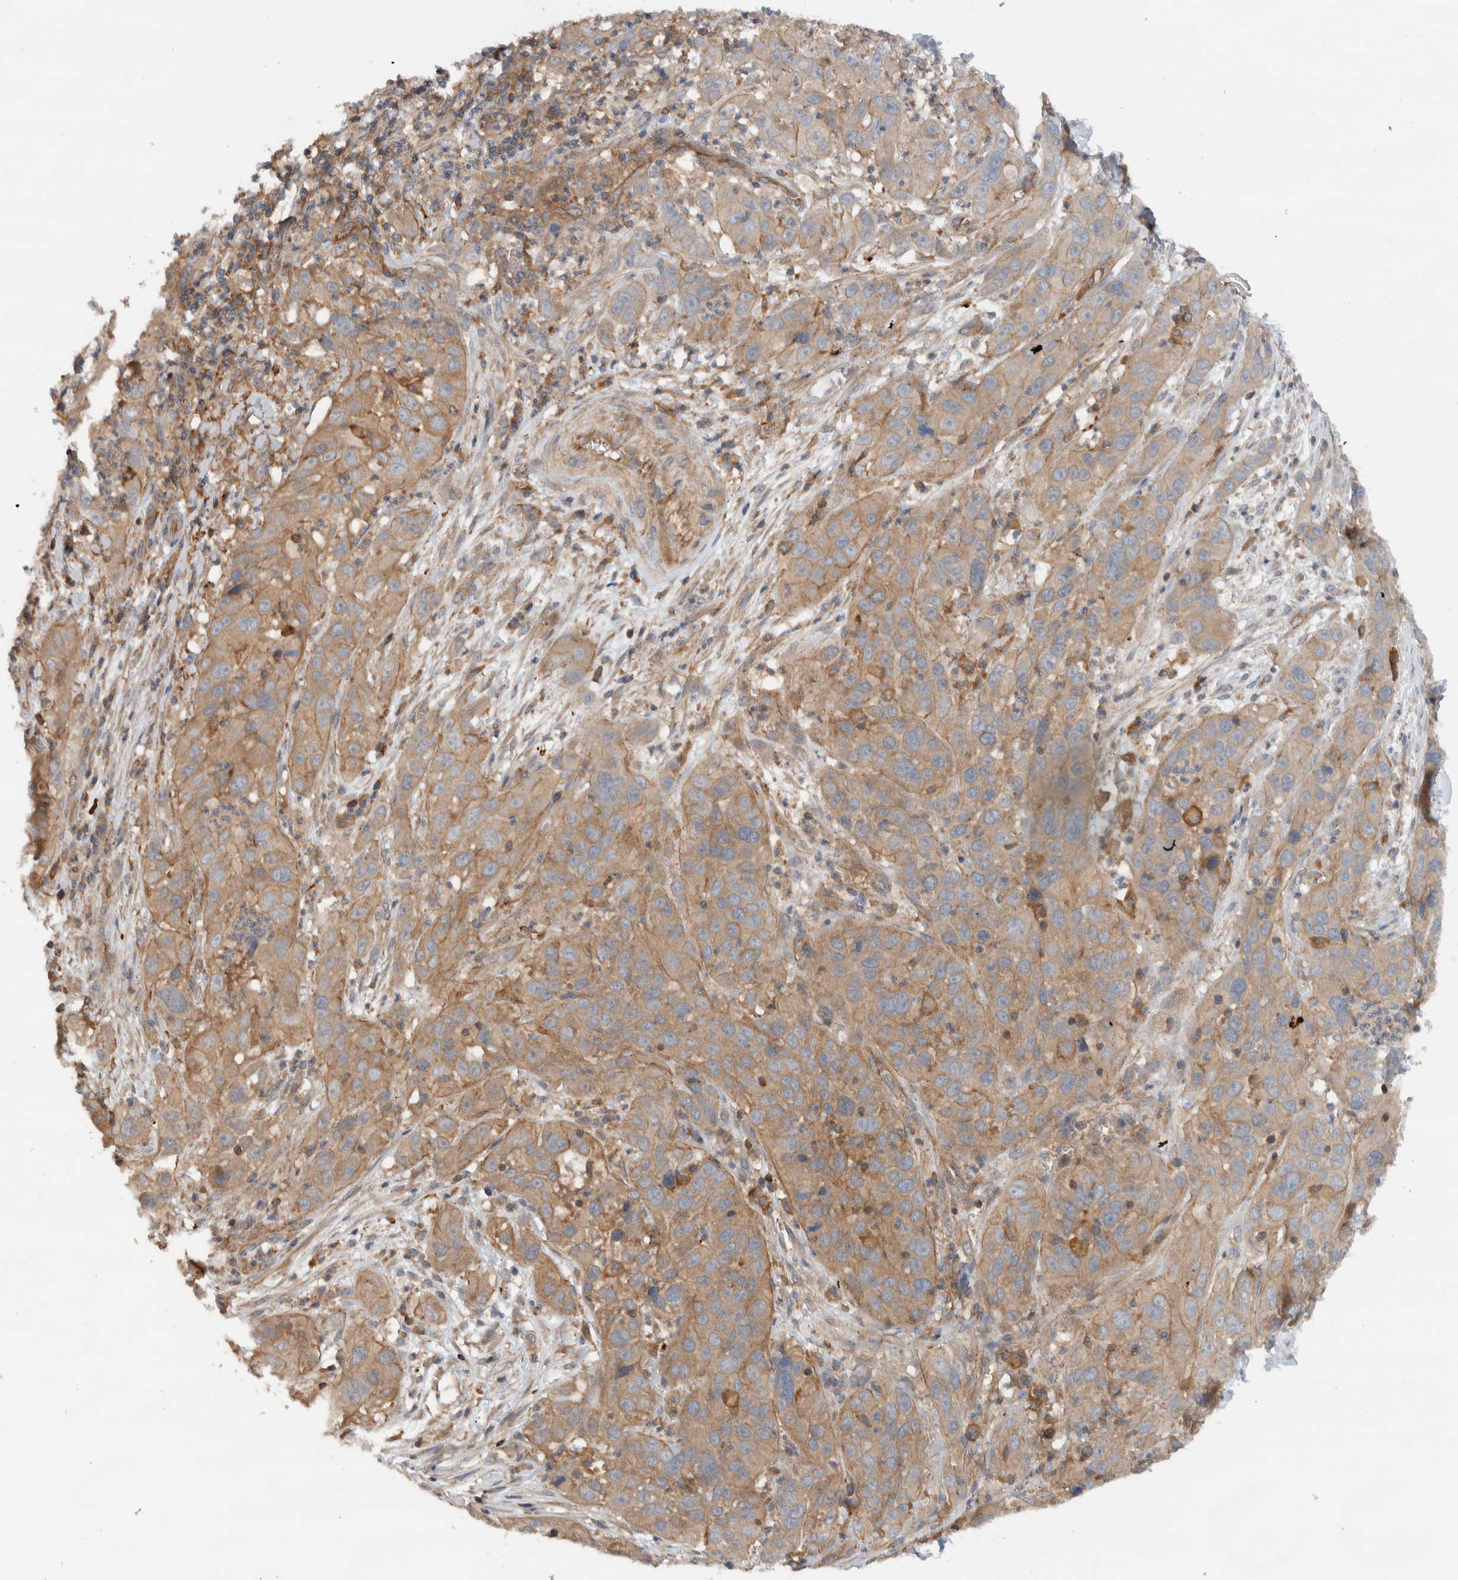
{"staining": {"intensity": "weak", "quantity": ">75%", "location": "cytoplasmic/membranous"}, "tissue": "cervical cancer", "cell_type": "Tumor cells", "image_type": "cancer", "snomed": [{"axis": "morphology", "description": "Squamous cell carcinoma, NOS"}, {"axis": "topography", "description": "Cervix"}], "caption": "Cervical squamous cell carcinoma stained with a protein marker shows weak staining in tumor cells.", "gene": "MPRIP", "patient": {"sex": "female", "age": 32}}